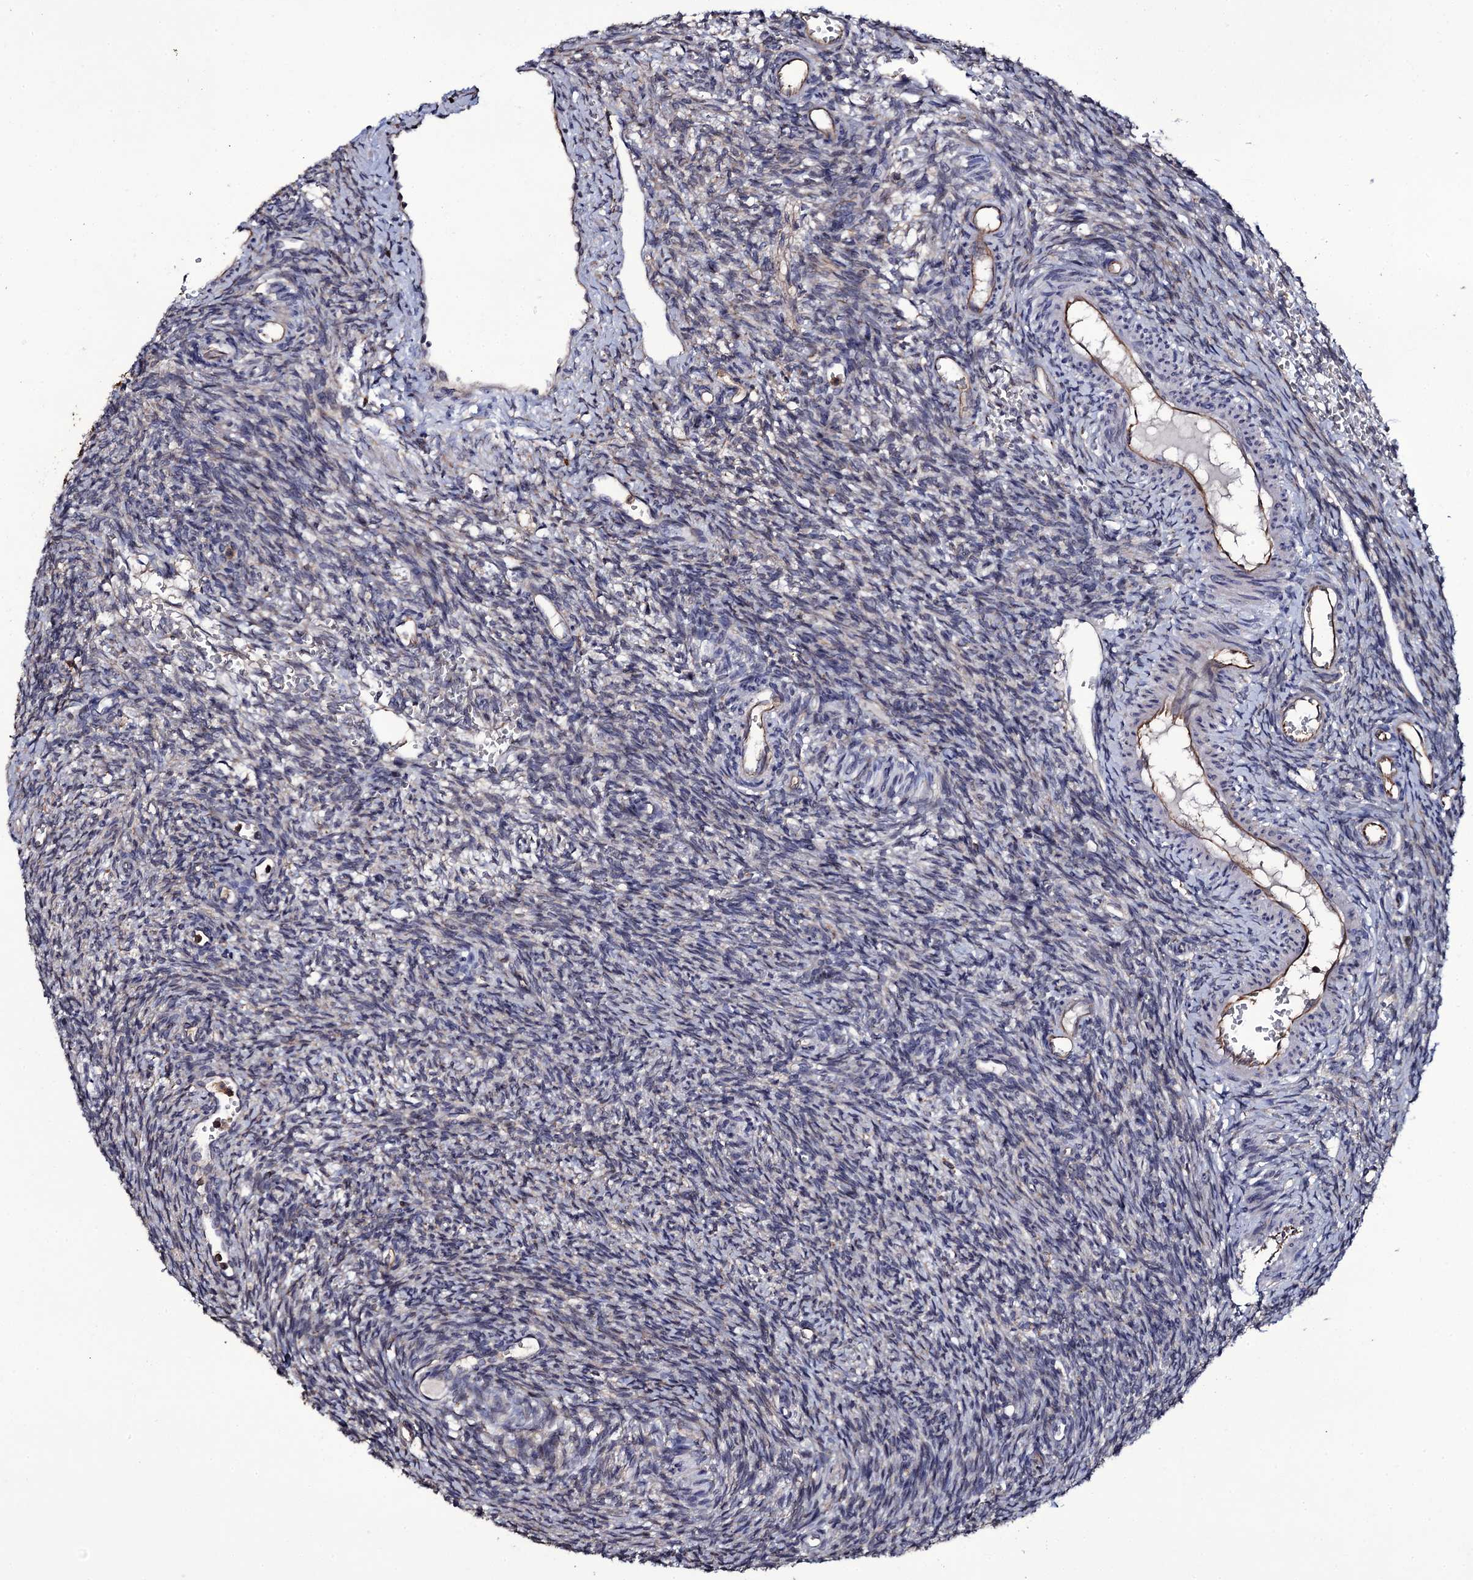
{"staining": {"intensity": "negative", "quantity": "none", "location": "none"}, "tissue": "ovary", "cell_type": "Ovarian stroma cells", "image_type": "normal", "snomed": [{"axis": "morphology", "description": "Normal tissue, NOS"}, {"axis": "topography", "description": "Ovary"}], "caption": "Immunohistochemistry image of normal ovary stained for a protein (brown), which exhibits no positivity in ovarian stroma cells. (Stains: DAB immunohistochemistry (IHC) with hematoxylin counter stain, Microscopy: brightfield microscopy at high magnification).", "gene": "TTC23", "patient": {"sex": "female", "age": 39}}